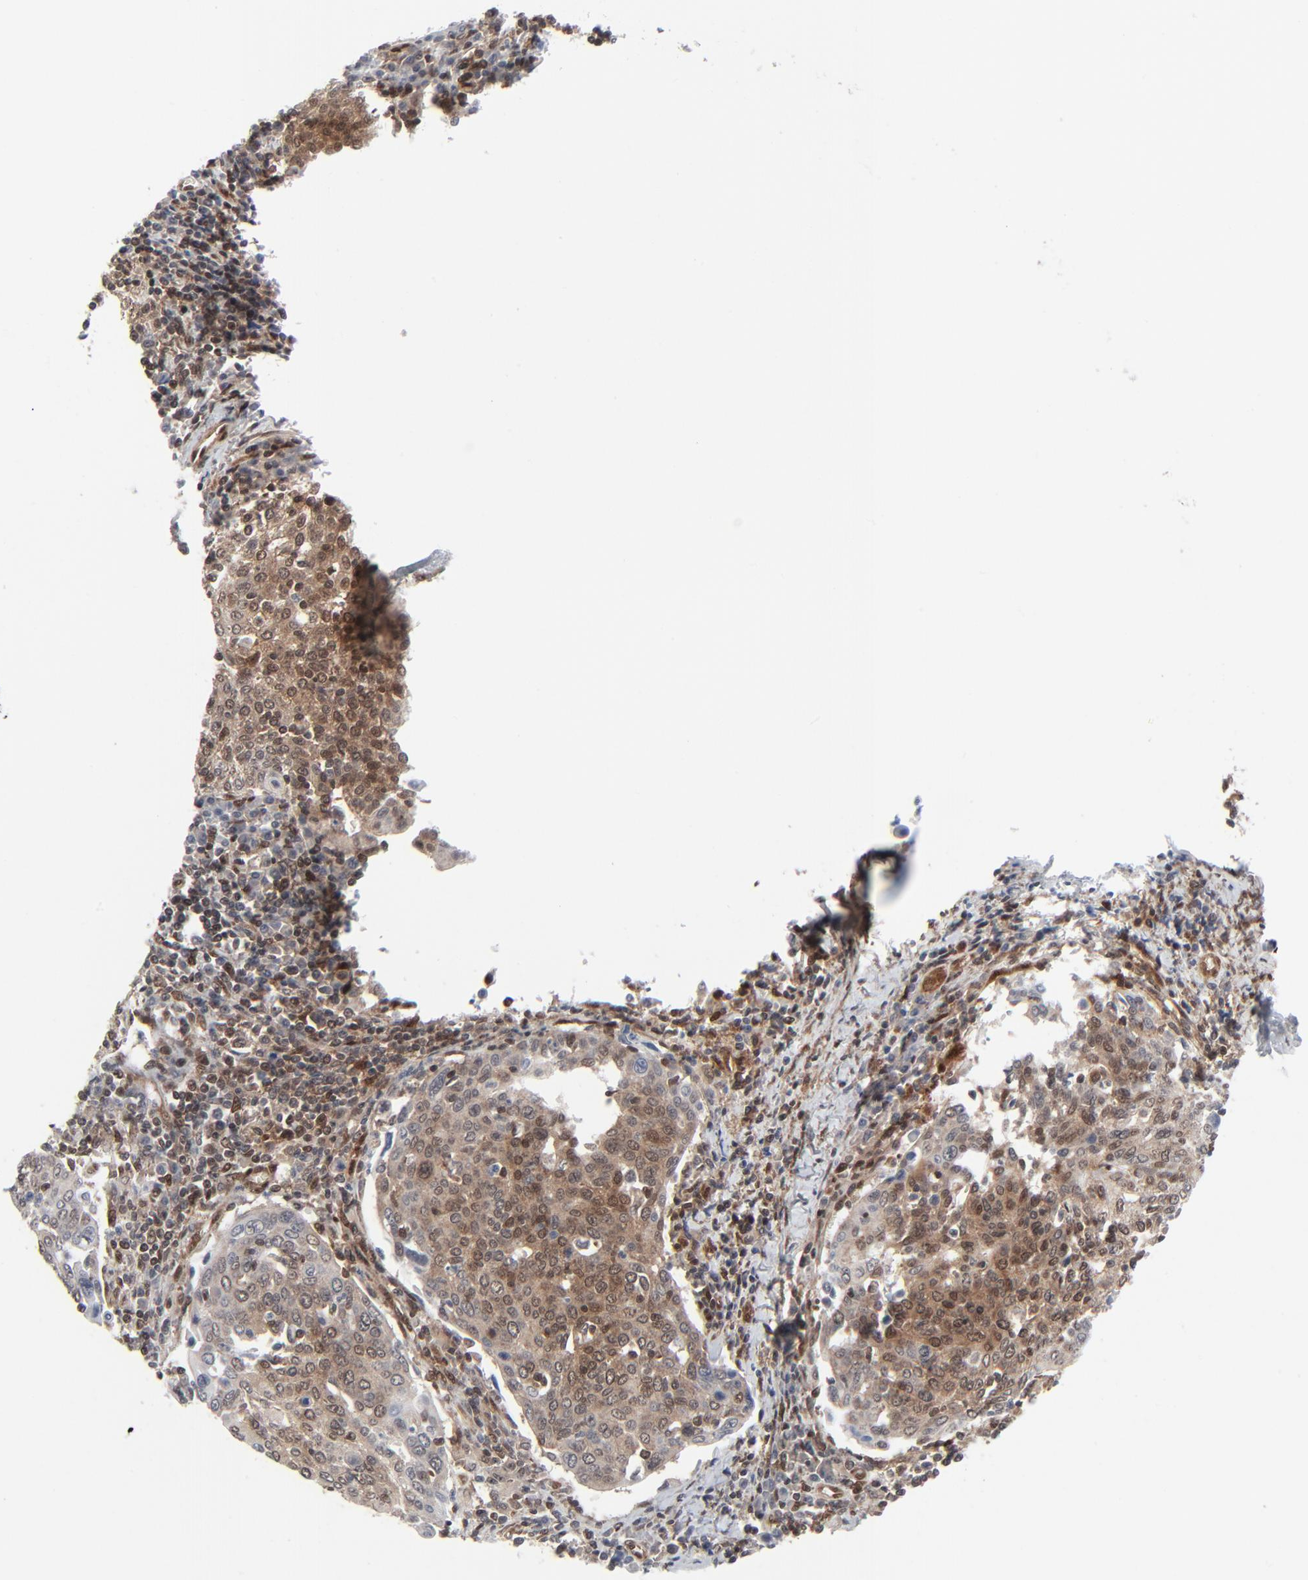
{"staining": {"intensity": "moderate", "quantity": "25%-75%", "location": "cytoplasmic/membranous,nuclear"}, "tissue": "cervical cancer", "cell_type": "Tumor cells", "image_type": "cancer", "snomed": [{"axis": "morphology", "description": "Squamous cell carcinoma, NOS"}, {"axis": "topography", "description": "Cervix"}], "caption": "A brown stain labels moderate cytoplasmic/membranous and nuclear positivity of a protein in cervical cancer tumor cells. The staining was performed using DAB (3,3'-diaminobenzidine) to visualize the protein expression in brown, while the nuclei were stained in blue with hematoxylin (Magnification: 20x).", "gene": "AKT1", "patient": {"sex": "female", "age": 40}}